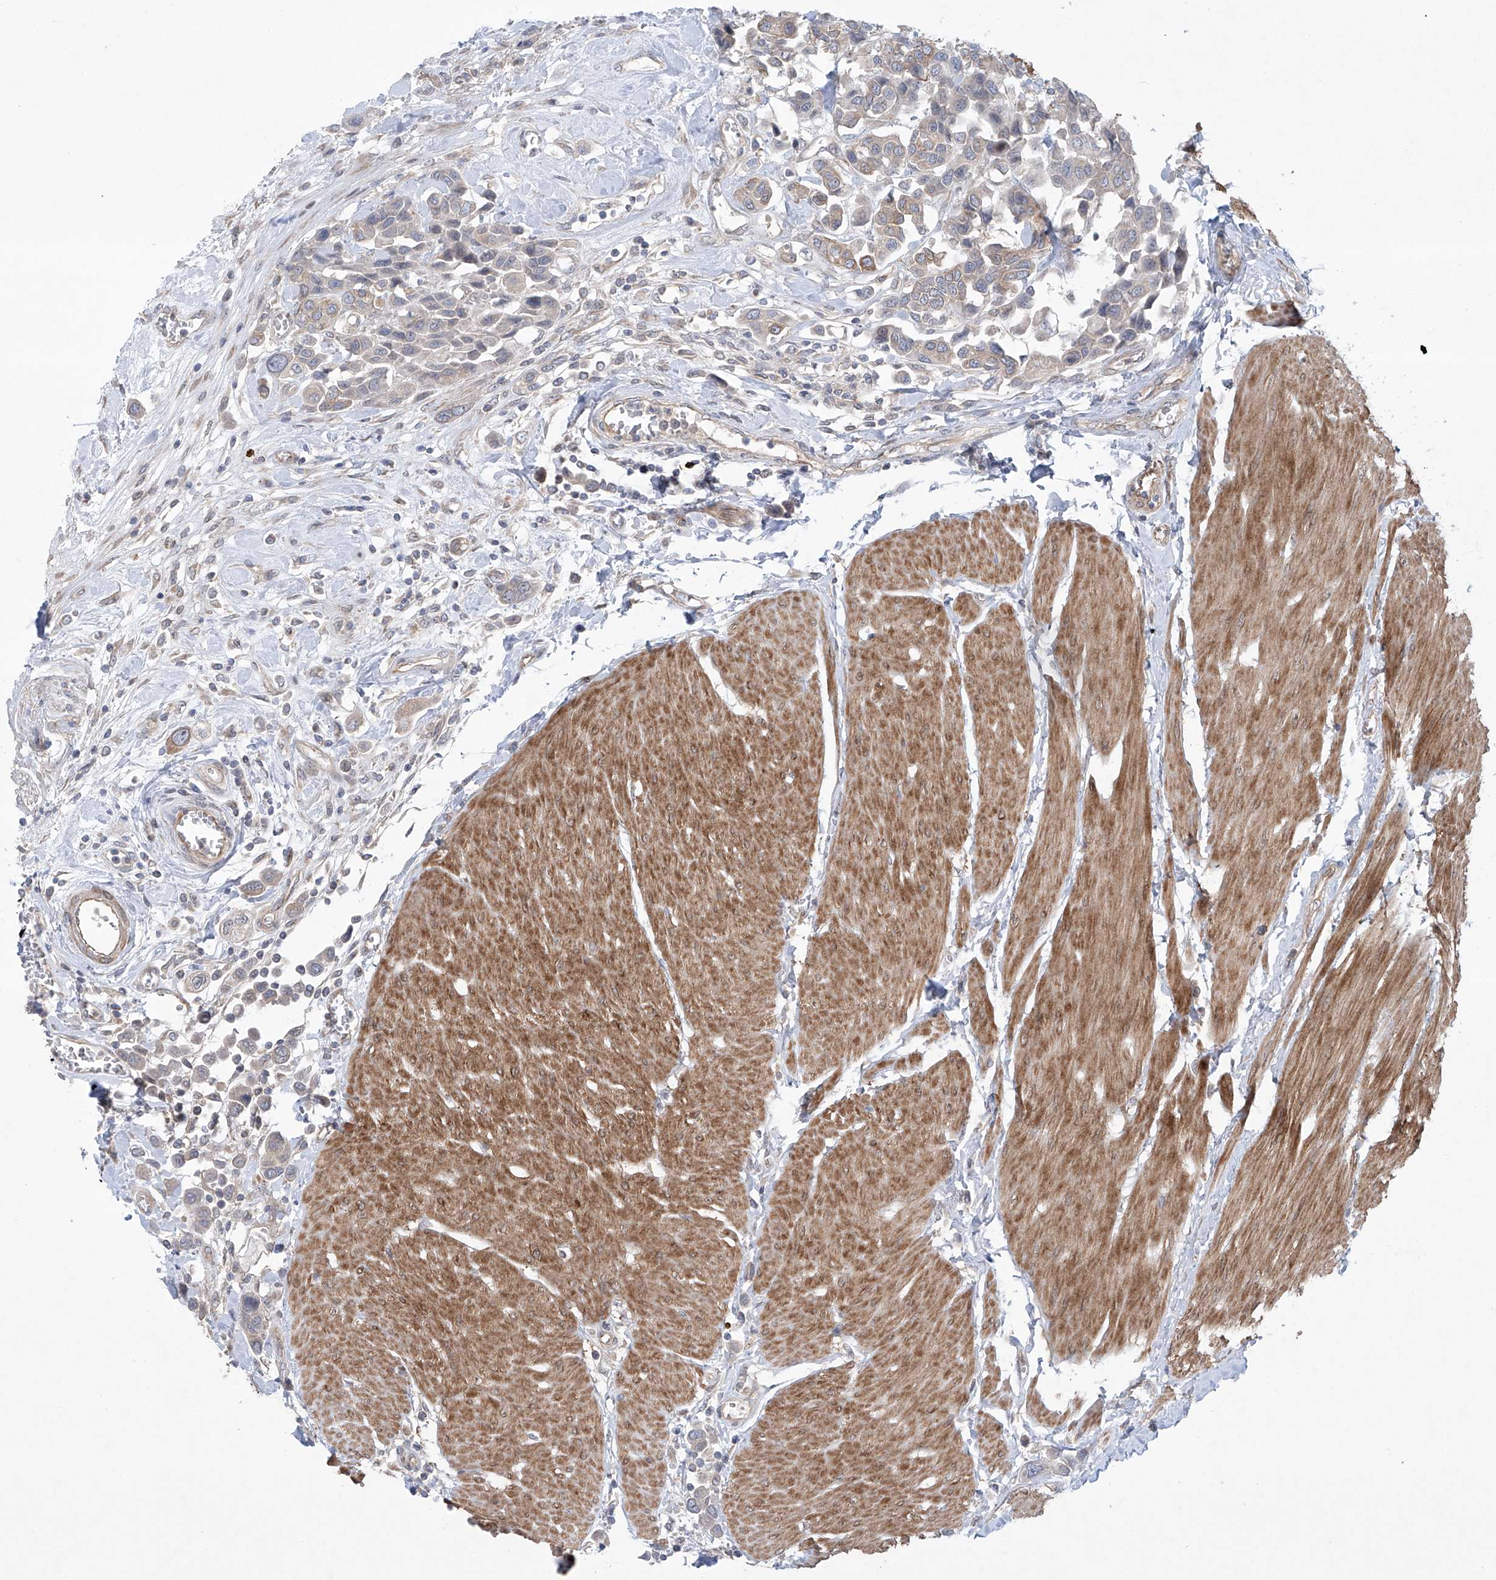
{"staining": {"intensity": "weak", "quantity": "<25%", "location": "cytoplasmic/membranous"}, "tissue": "urothelial cancer", "cell_type": "Tumor cells", "image_type": "cancer", "snomed": [{"axis": "morphology", "description": "Urothelial carcinoma, High grade"}, {"axis": "topography", "description": "Urinary bladder"}], "caption": "Immunohistochemical staining of human high-grade urothelial carcinoma reveals no significant expression in tumor cells.", "gene": "KLC4", "patient": {"sex": "male", "age": 50}}